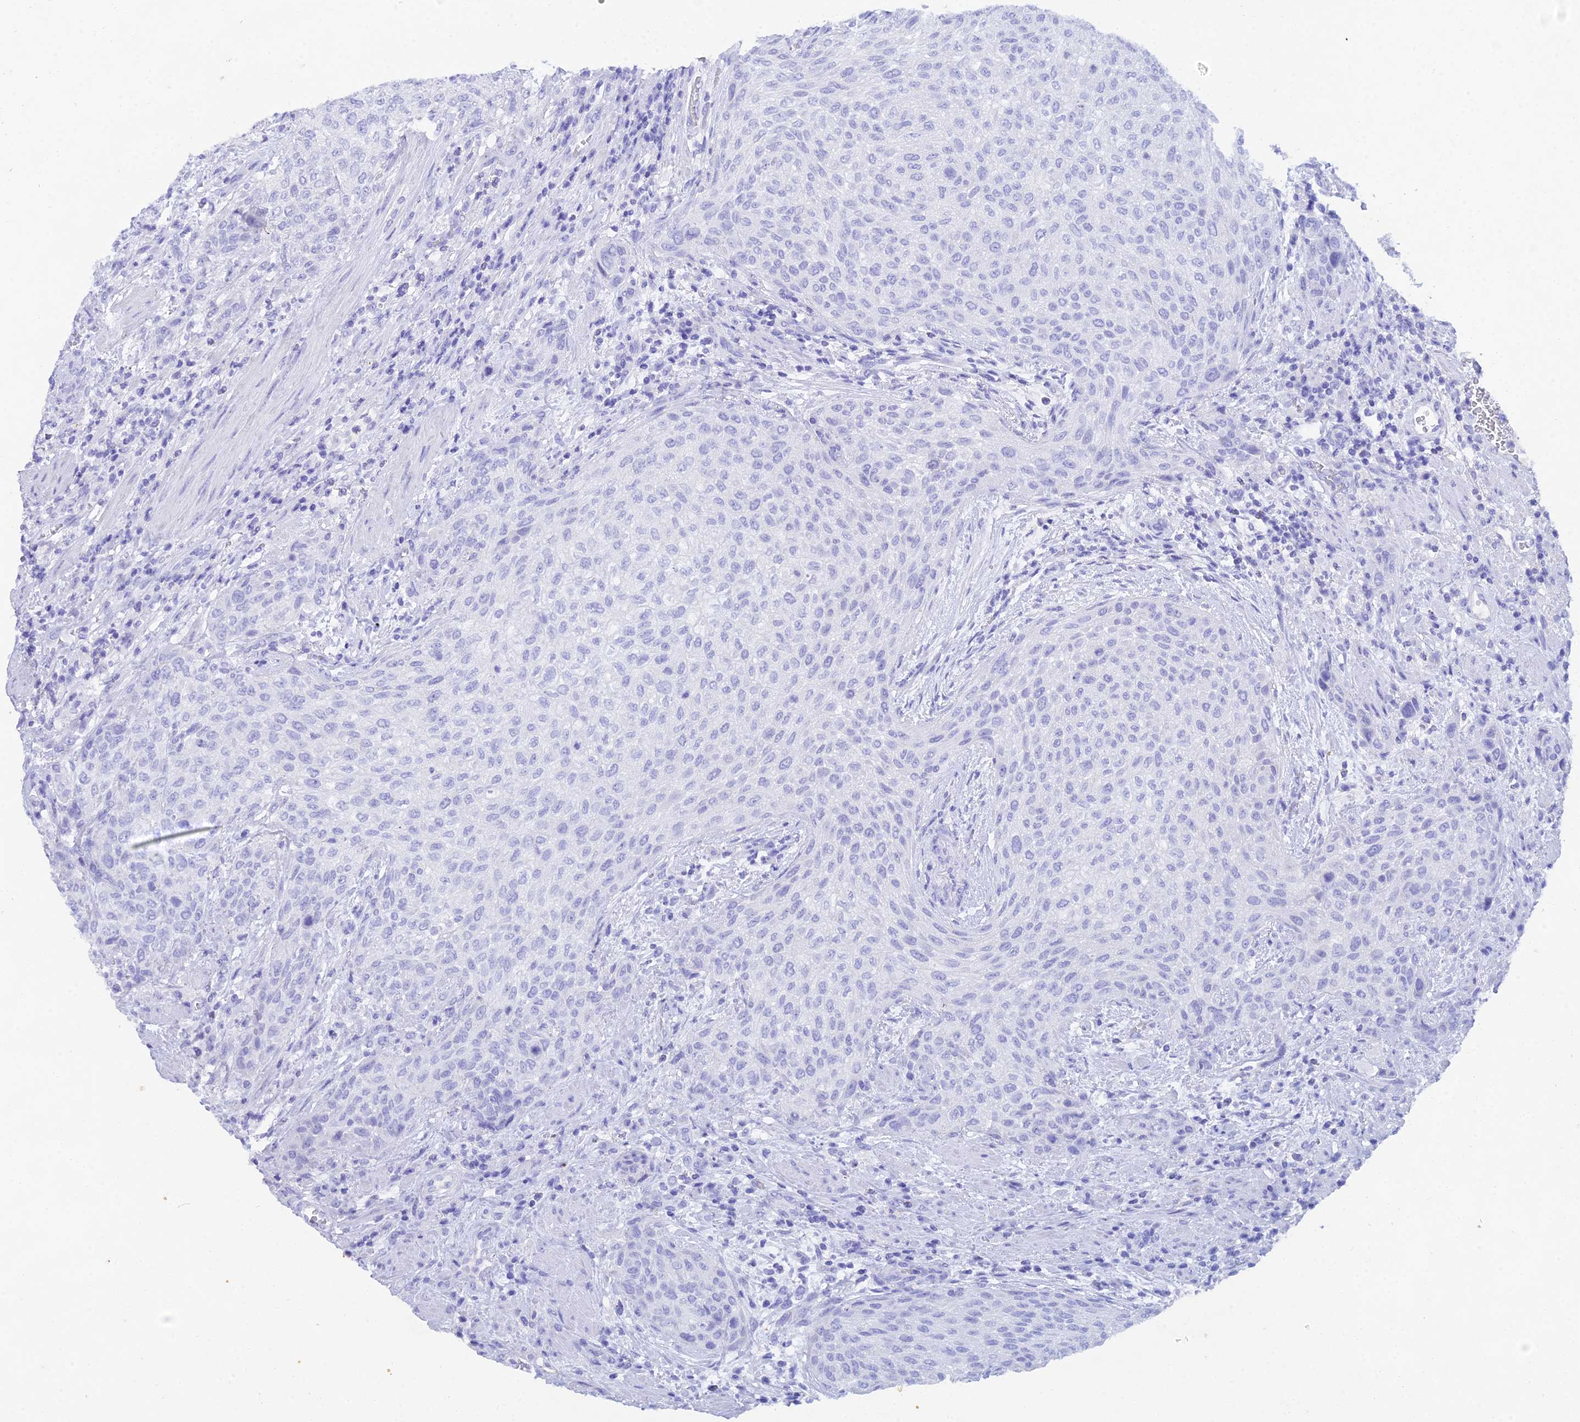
{"staining": {"intensity": "negative", "quantity": "none", "location": "none"}, "tissue": "urothelial cancer", "cell_type": "Tumor cells", "image_type": "cancer", "snomed": [{"axis": "morphology", "description": "Urothelial carcinoma, High grade"}, {"axis": "topography", "description": "Urinary bladder"}], "caption": "Histopathology image shows no protein expression in tumor cells of urothelial carcinoma (high-grade) tissue.", "gene": "REG1A", "patient": {"sex": "male", "age": 35}}